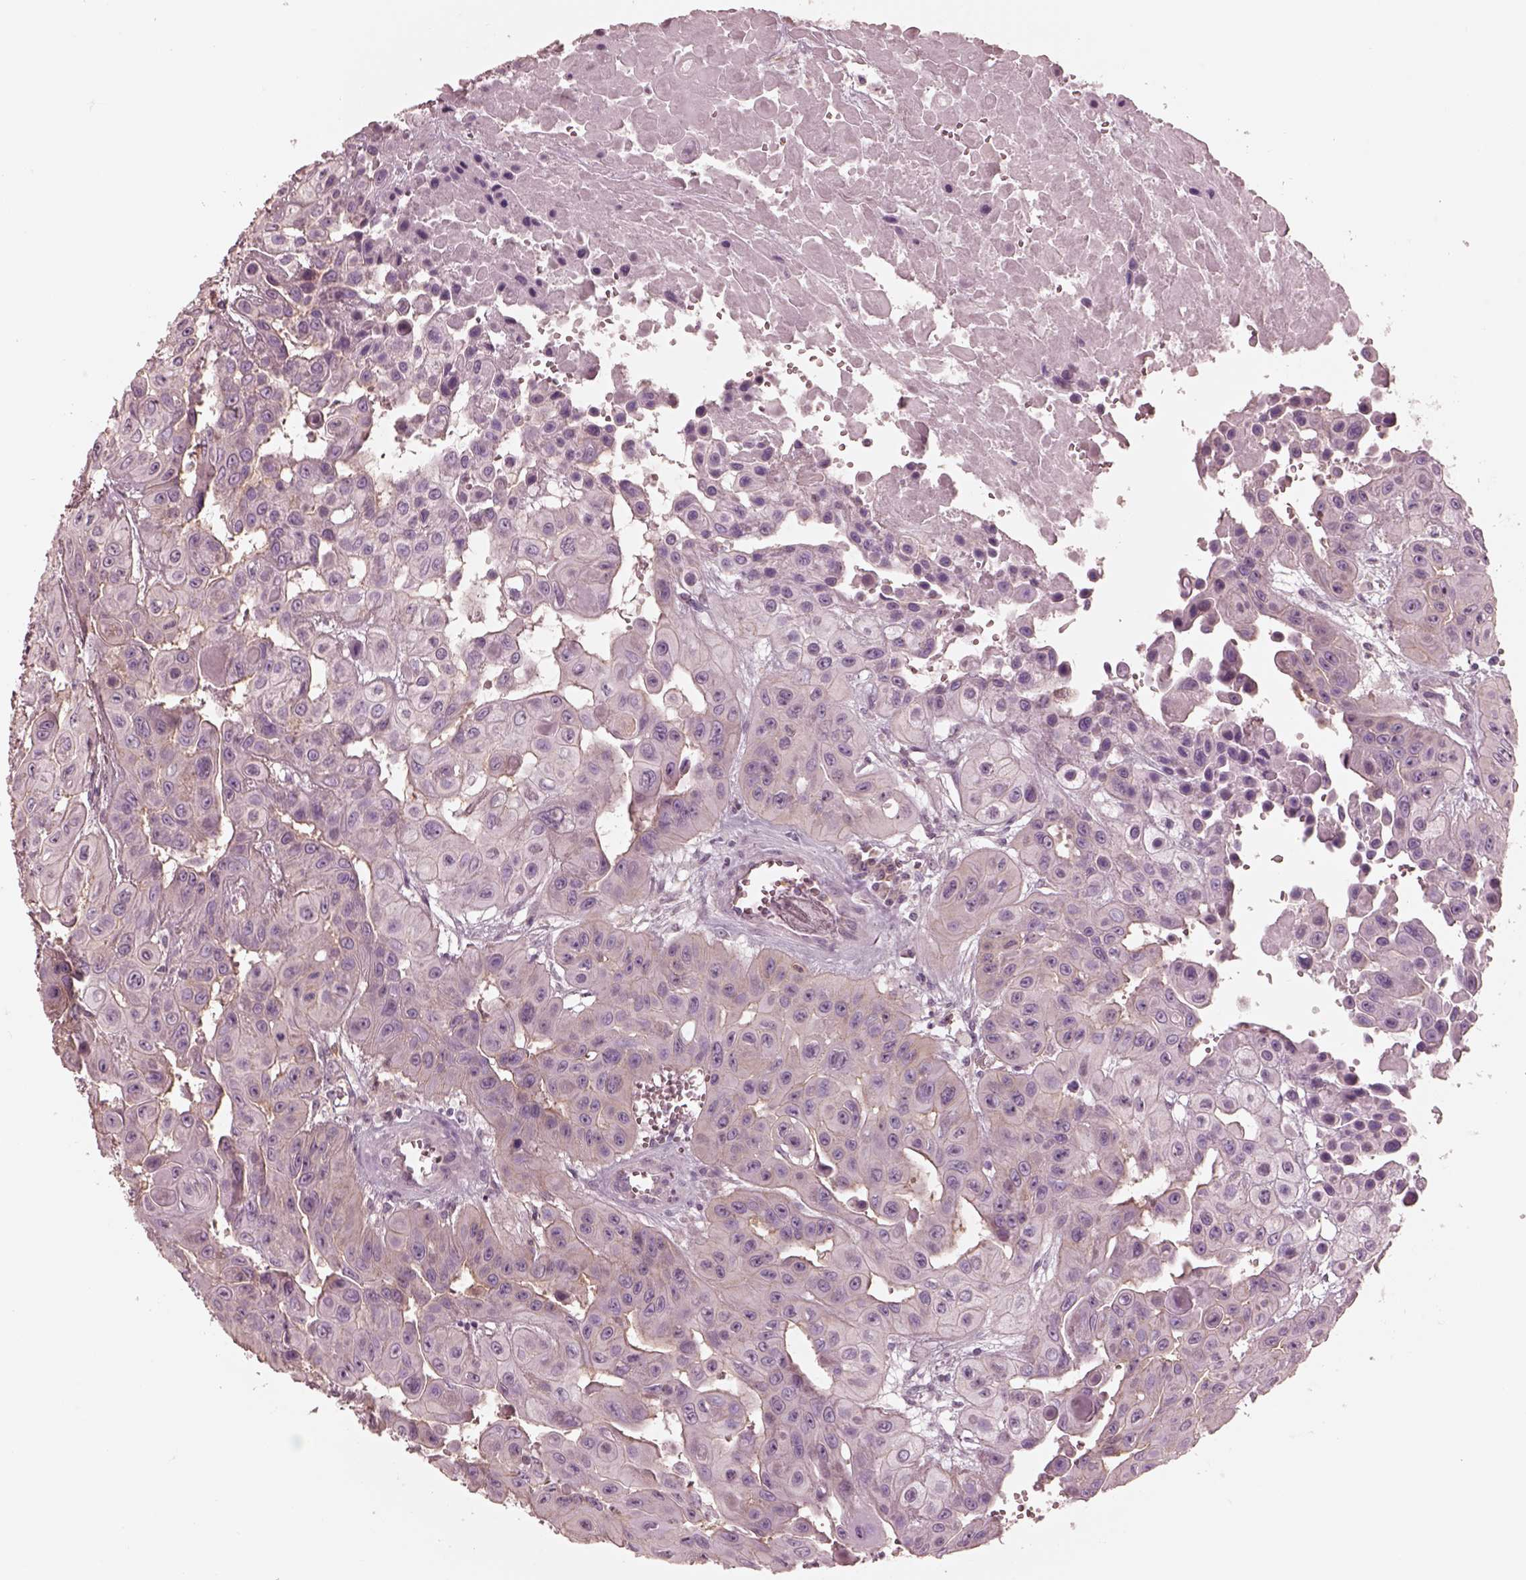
{"staining": {"intensity": "negative", "quantity": "none", "location": "none"}, "tissue": "head and neck cancer", "cell_type": "Tumor cells", "image_type": "cancer", "snomed": [{"axis": "morphology", "description": "Adenocarcinoma, NOS"}, {"axis": "topography", "description": "Head-Neck"}], "caption": "Head and neck adenocarcinoma stained for a protein using immunohistochemistry reveals no expression tumor cells.", "gene": "GPRIN1", "patient": {"sex": "male", "age": 73}}